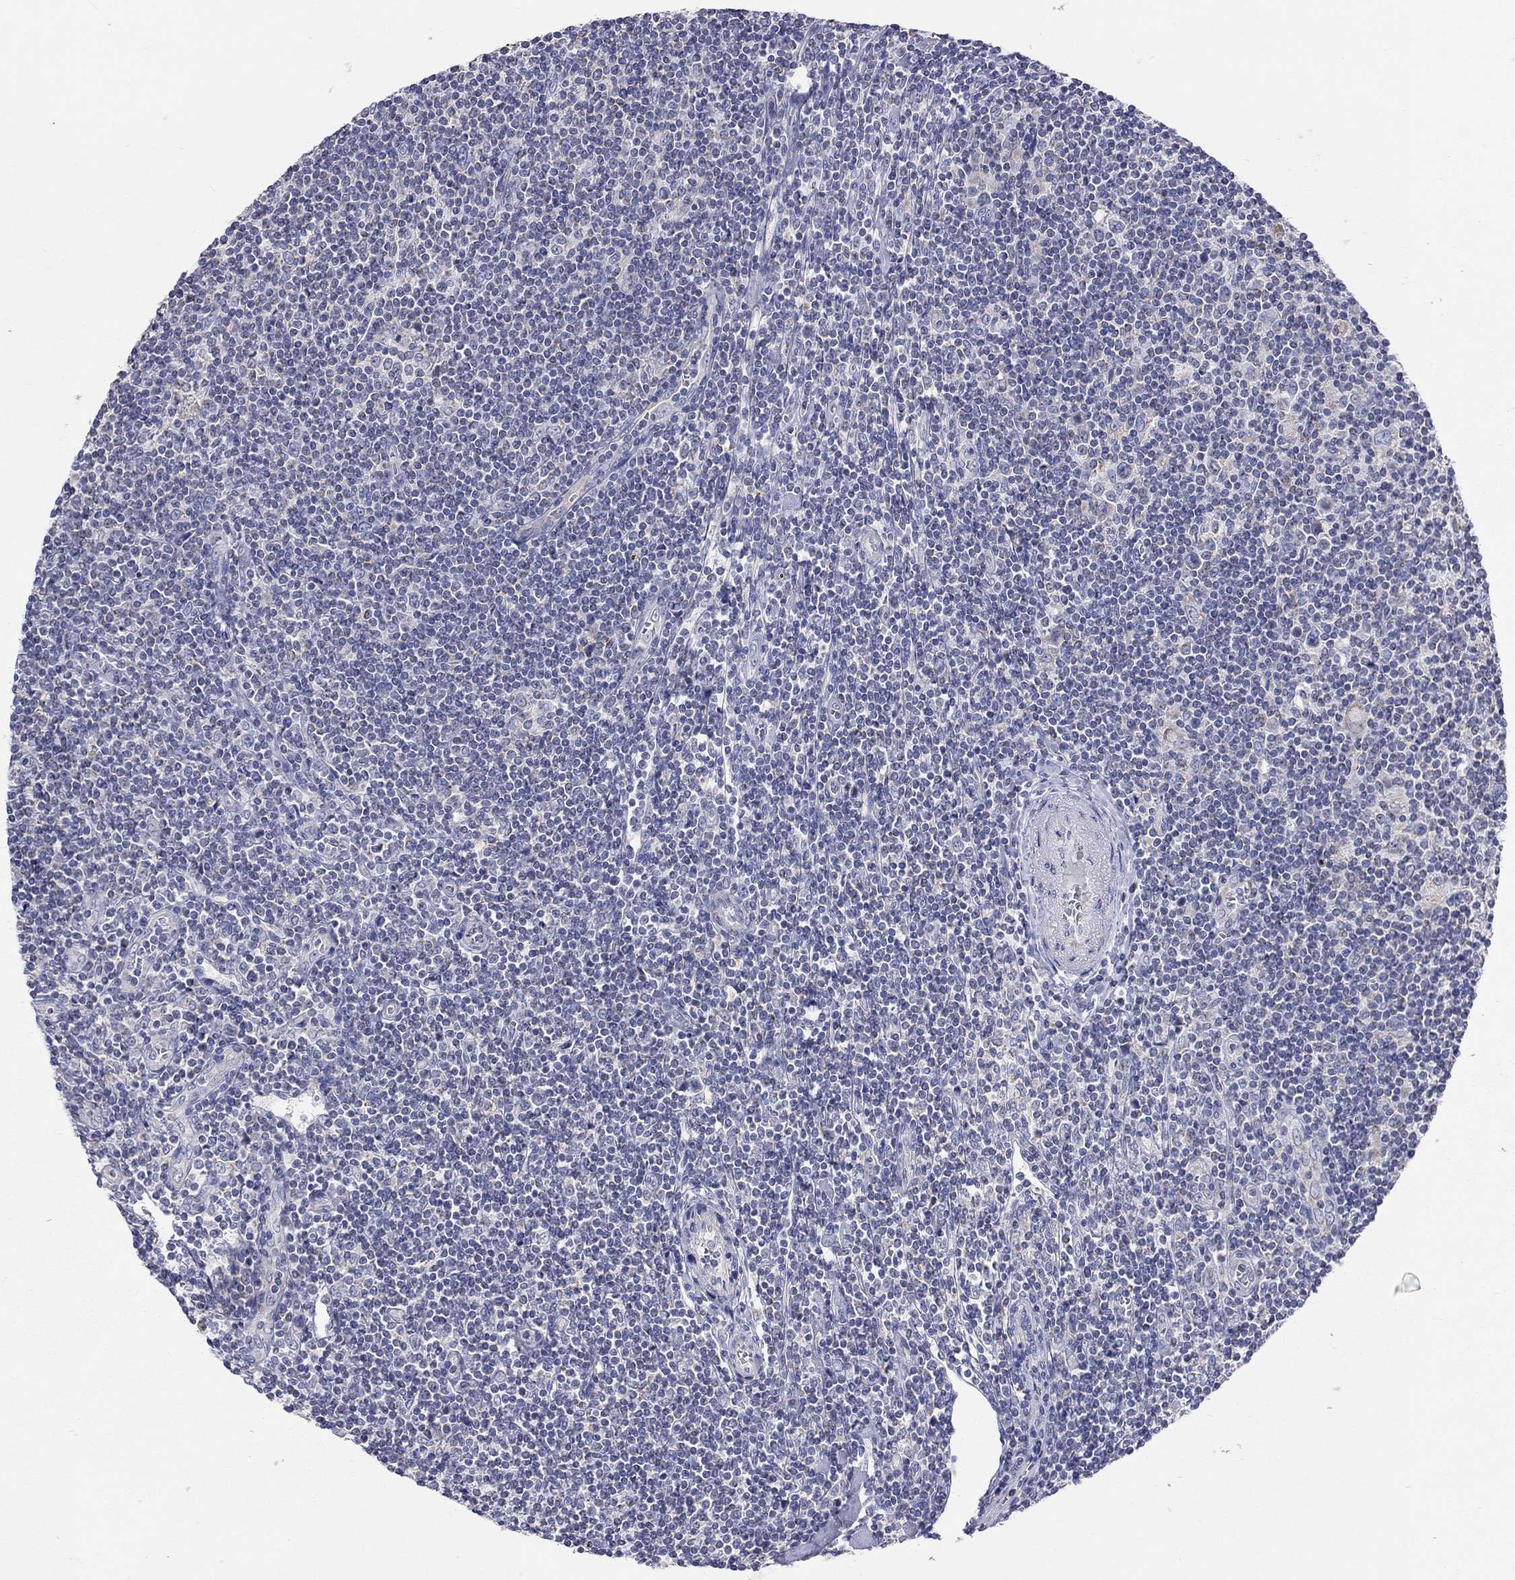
{"staining": {"intensity": "negative", "quantity": "none", "location": "none"}, "tissue": "lymphoma", "cell_type": "Tumor cells", "image_type": "cancer", "snomed": [{"axis": "morphology", "description": "Hodgkin's disease, NOS"}, {"axis": "topography", "description": "Lymph node"}], "caption": "This is an immunohistochemistry (IHC) photomicrograph of Hodgkin's disease. There is no expression in tumor cells.", "gene": "RCAN1", "patient": {"sex": "male", "age": 40}}